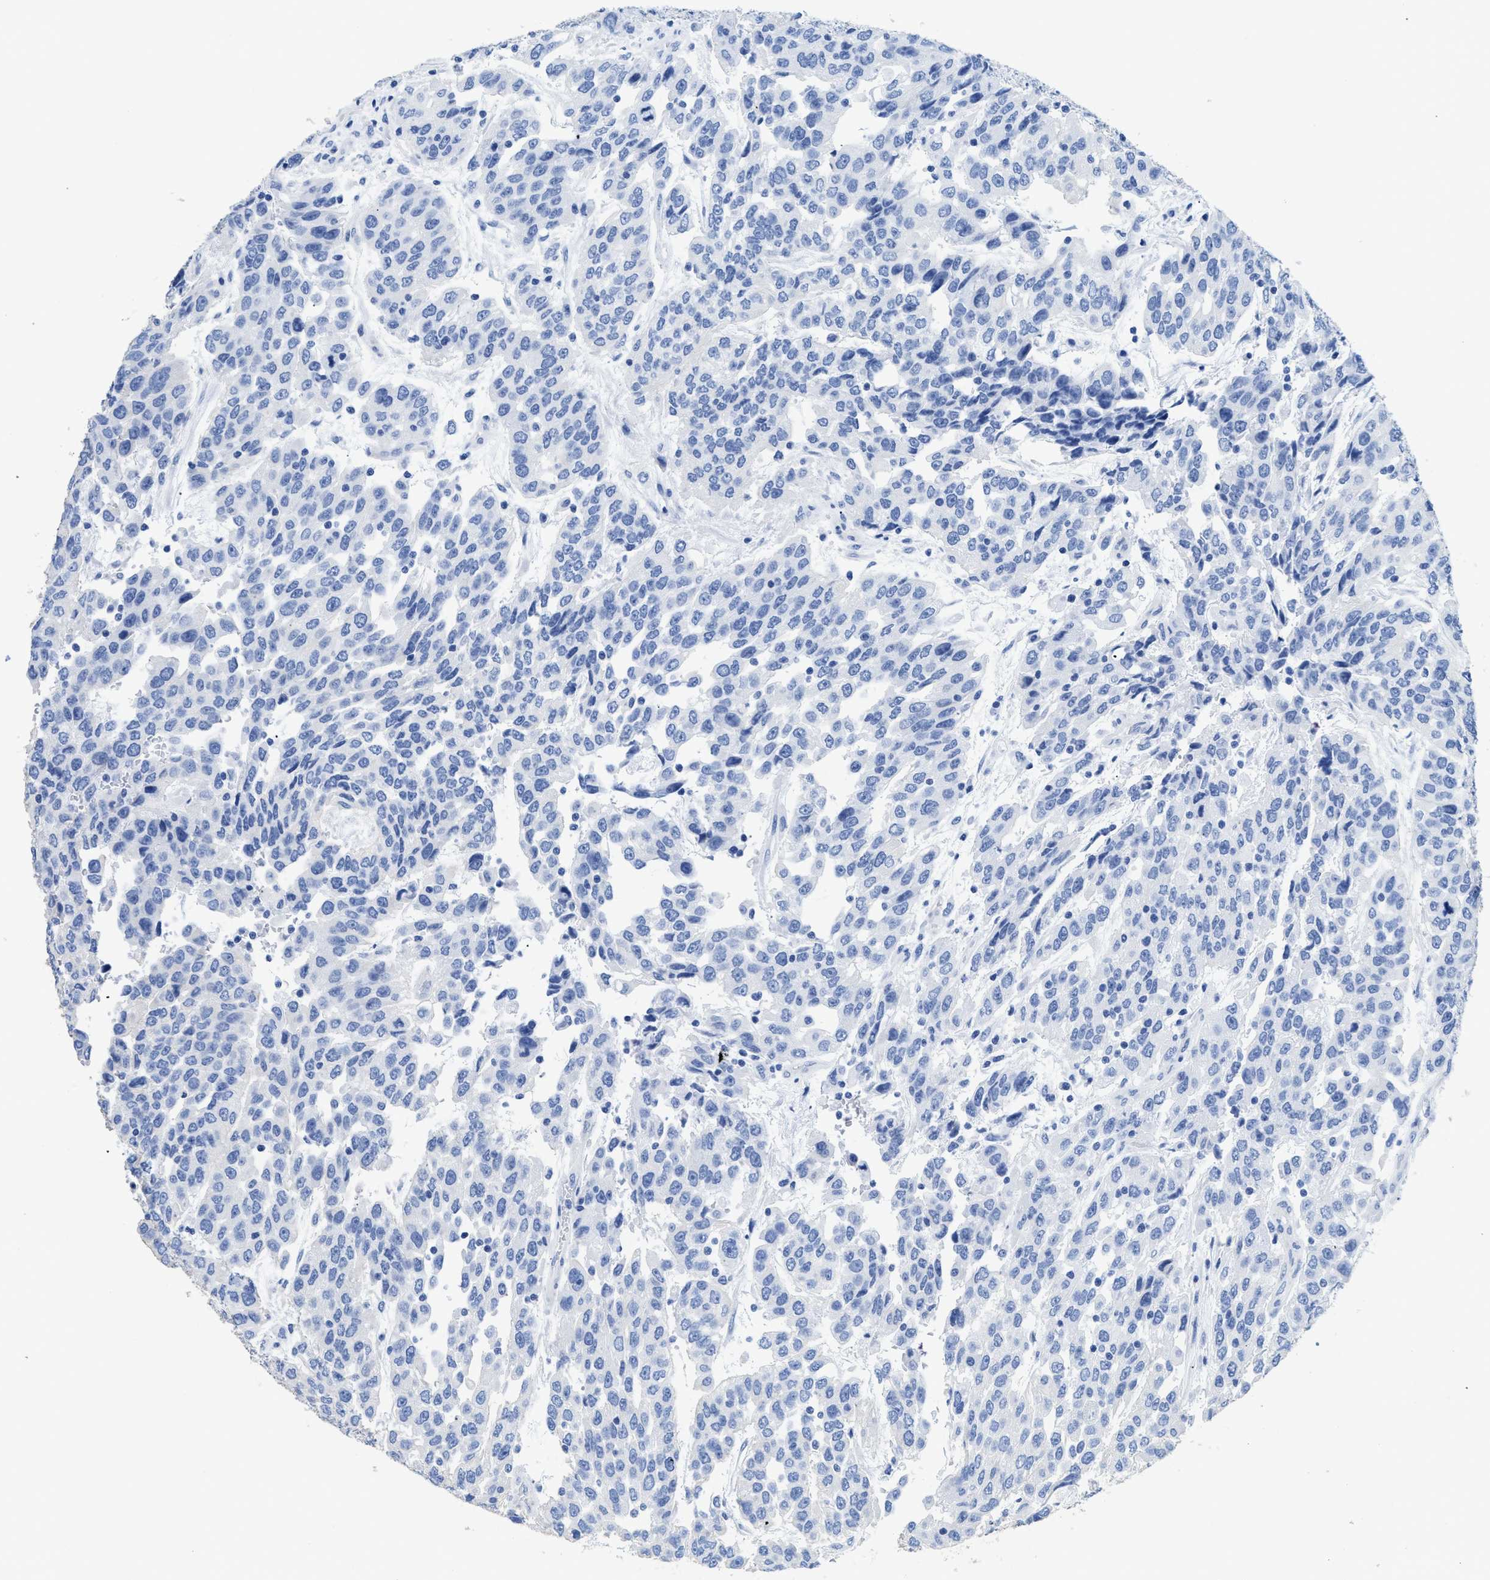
{"staining": {"intensity": "negative", "quantity": "none", "location": "none"}, "tissue": "urothelial cancer", "cell_type": "Tumor cells", "image_type": "cancer", "snomed": [{"axis": "morphology", "description": "Urothelial carcinoma, High grade"}, {"axis": "topography", "description": "Urinary bladder"}], "caption": "Immunohistochemical staining of human urothelial carcinoma (high-grade) exhibits no significant expression in tumor cells. (DAB immunohistochemistry (IHC) visualized using brightfield microscopy, high magnification).", "gene": "DLC1", "patient": {"sex": "female", "age": 80}}